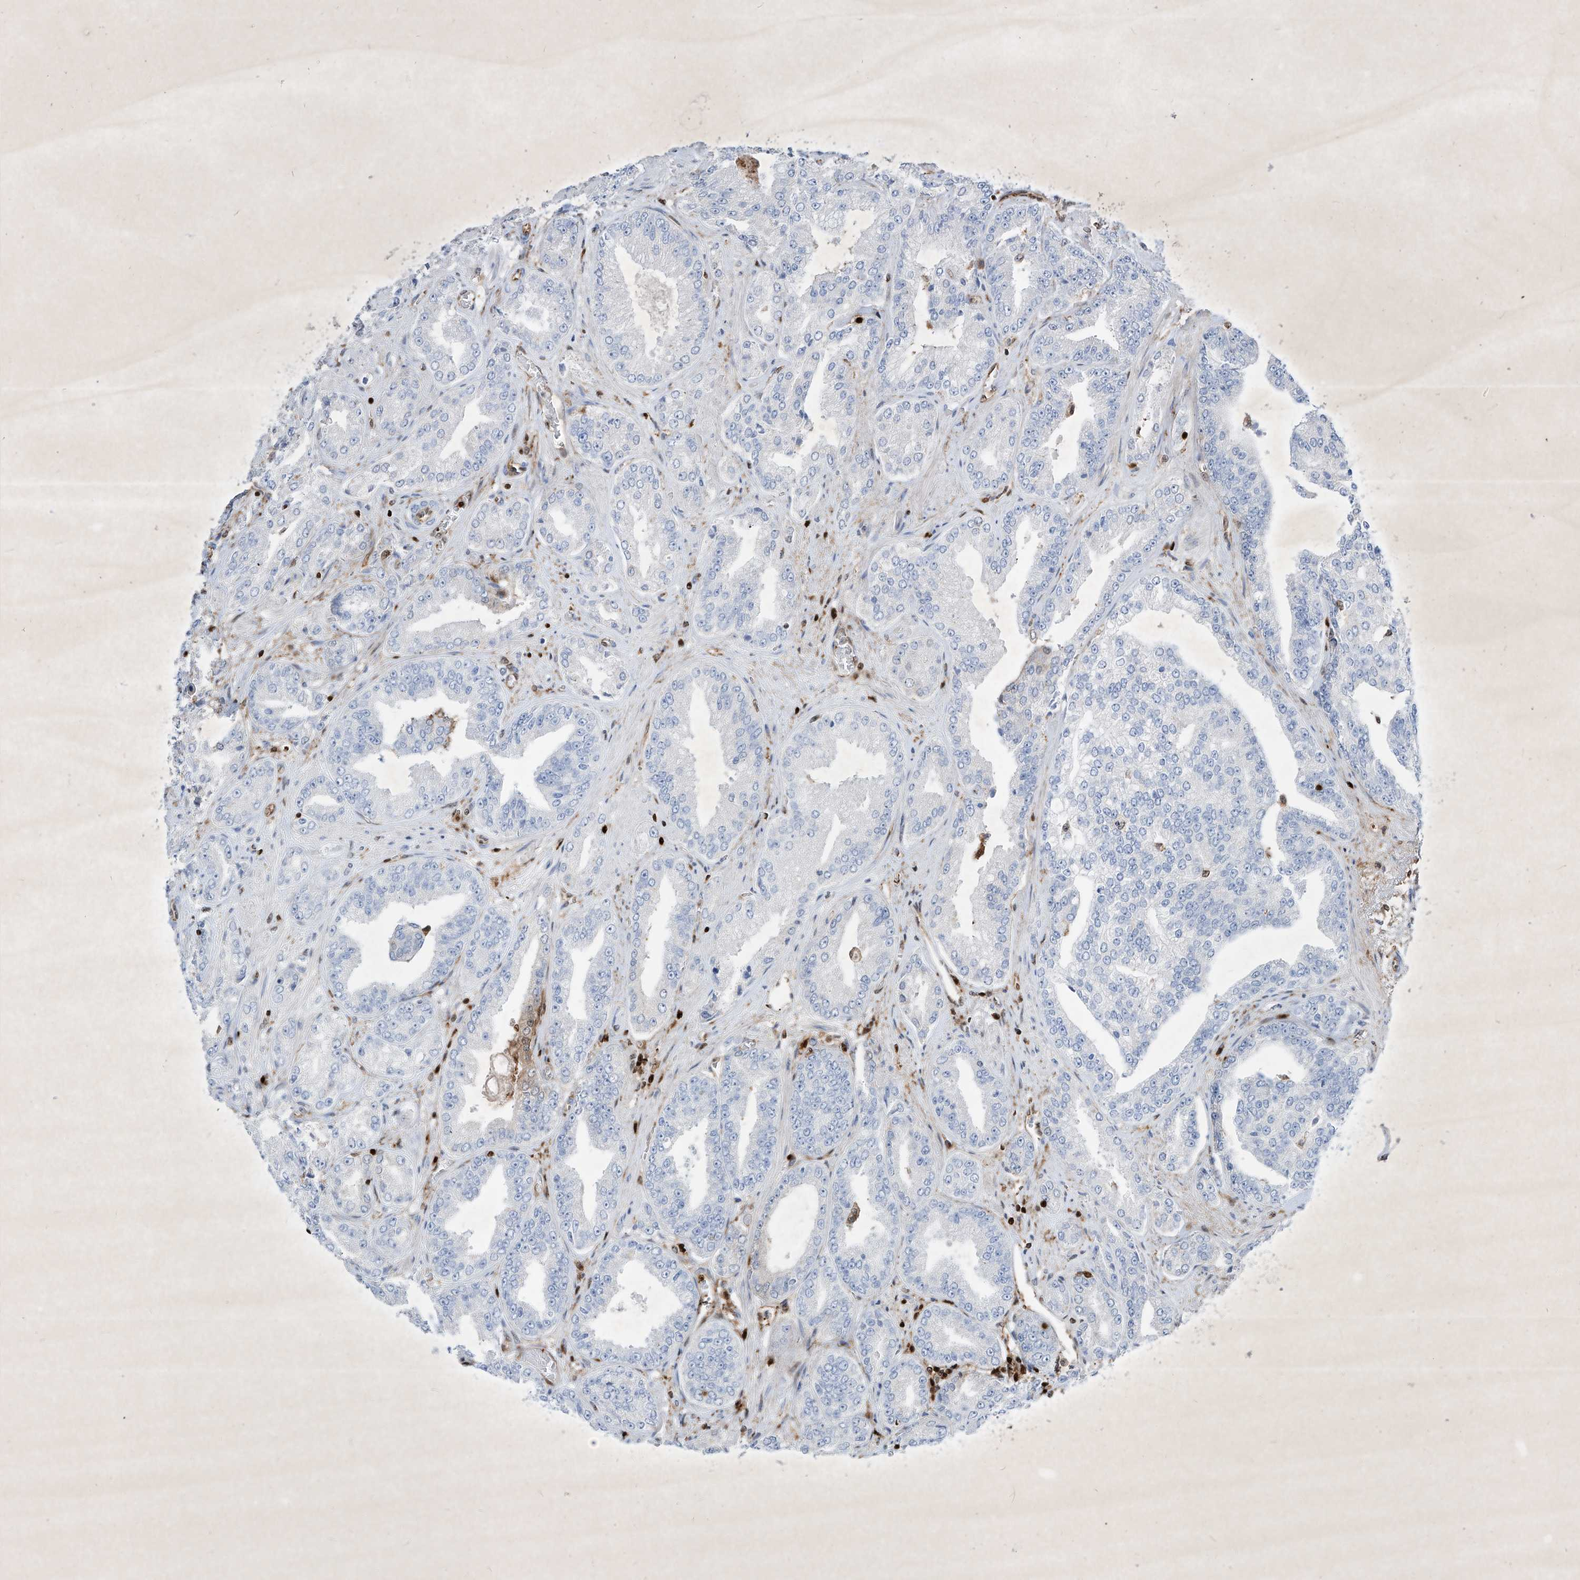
{"staining": {"intensity": "negative", "quantity": "none", "location": "none"}, "tissue": "prostate cancer", "cell_type": "Tumor cells", "image_type": "cancer", "snomed": [{"axis": "morphology", "description": "Adenocarcinoma, High grade"}, {"axis": "topography", "description": "Prostate"}], "caption": "The photomicrograph demonstrates no staining of tumor cells in prostate cancer.", "gene": "PSMB10", "patient": {"sex": "male", "age": 71}}